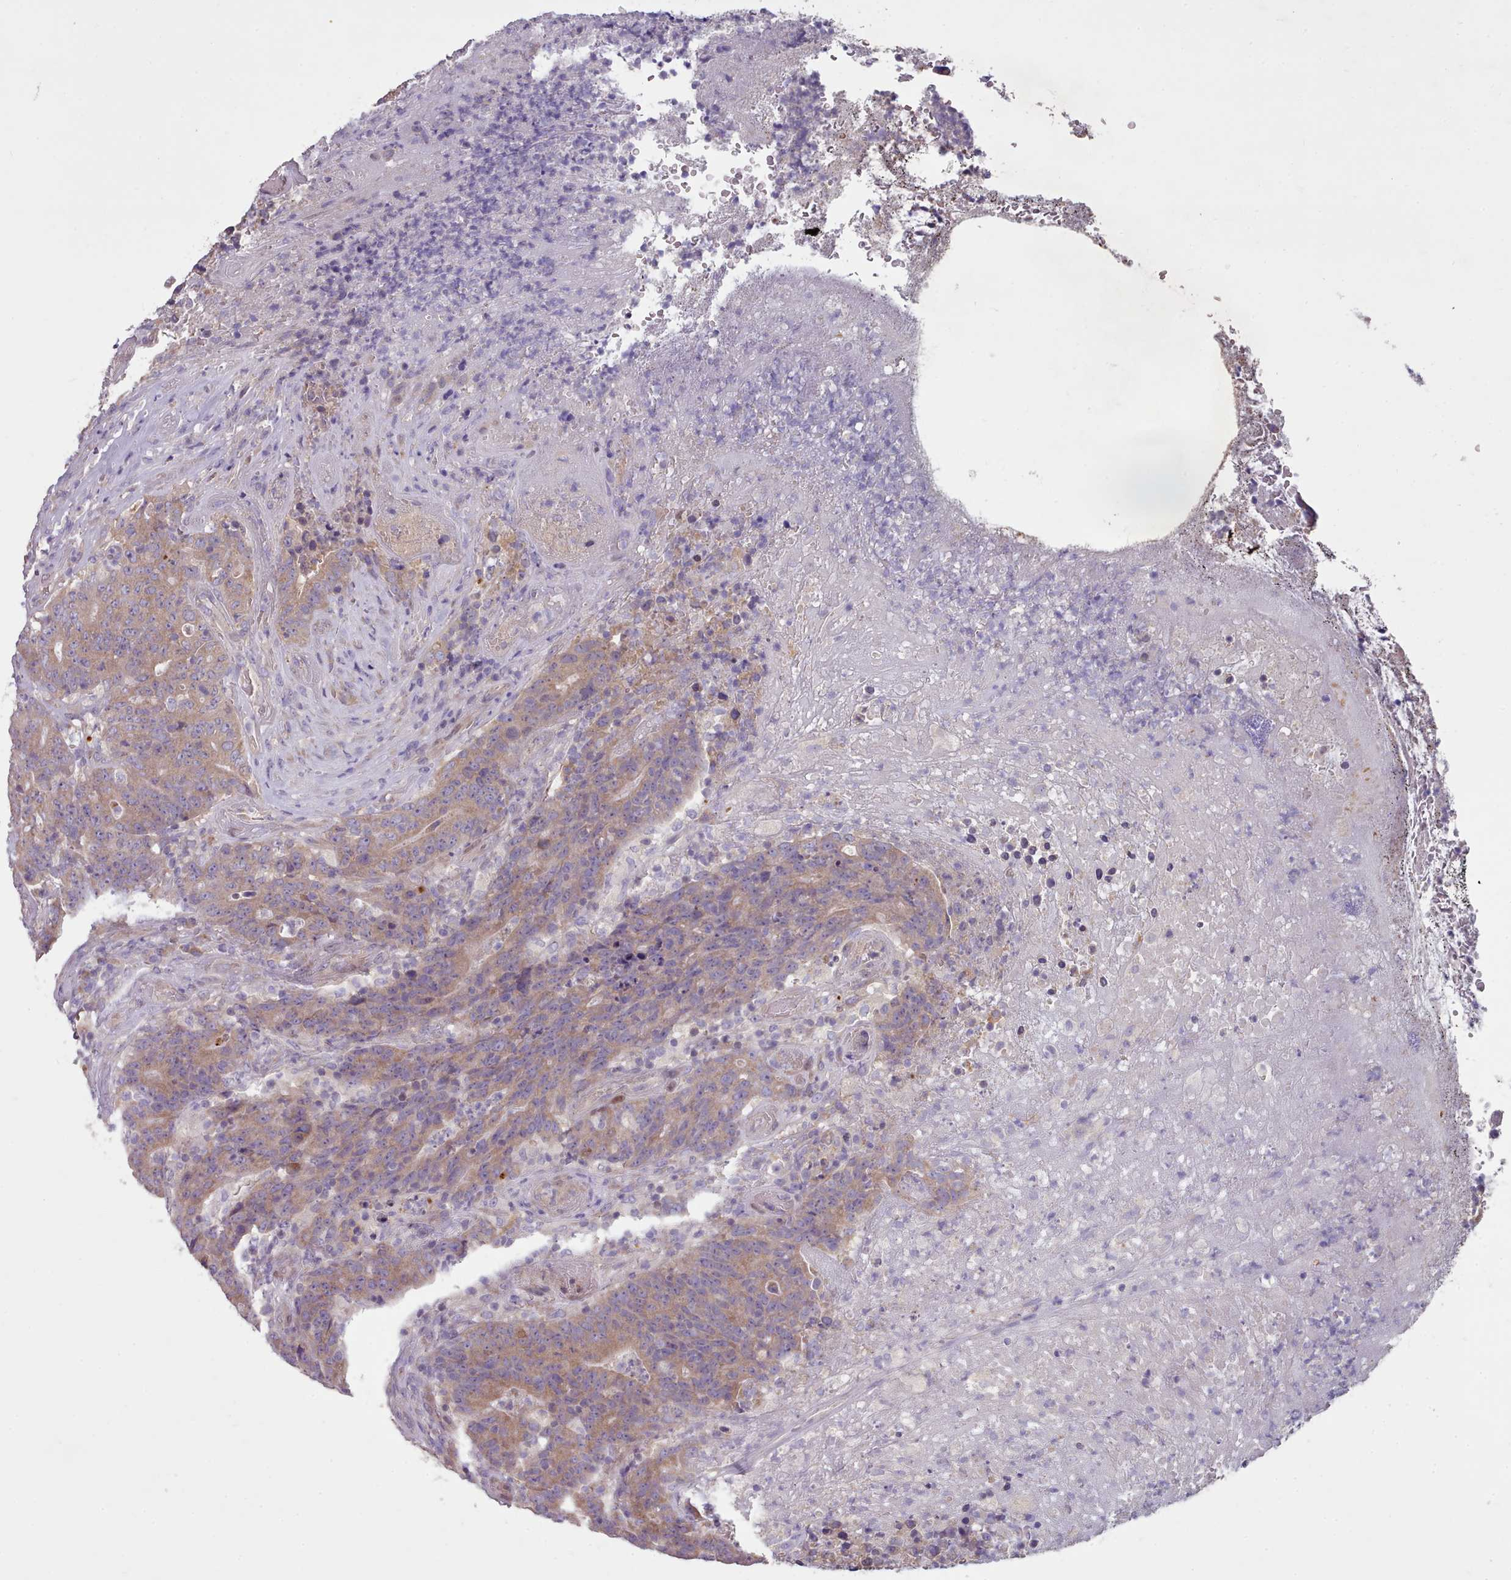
{"staining": {"intensity": "moderate", "quantity": ">75%", "location": "cytoplasmic/membranous"}, "tissue": "colorectal cancer", "cell_type": "Tumor cells", "image_type": "cancer", "snomed": [{"axis": "morphology", "description": "Adenocarcinoma, NOS"}, {"axis": "topography", "description": "Colon"}], "caption": "Tumor cells demonstrate medium levels of moderate cytoplasmic/membranous positivity in approximately >75% of cells in adenocarcinoma (colorectal).", "gene": "DPF1", "patient": {"sex": "female", "age": 75}}